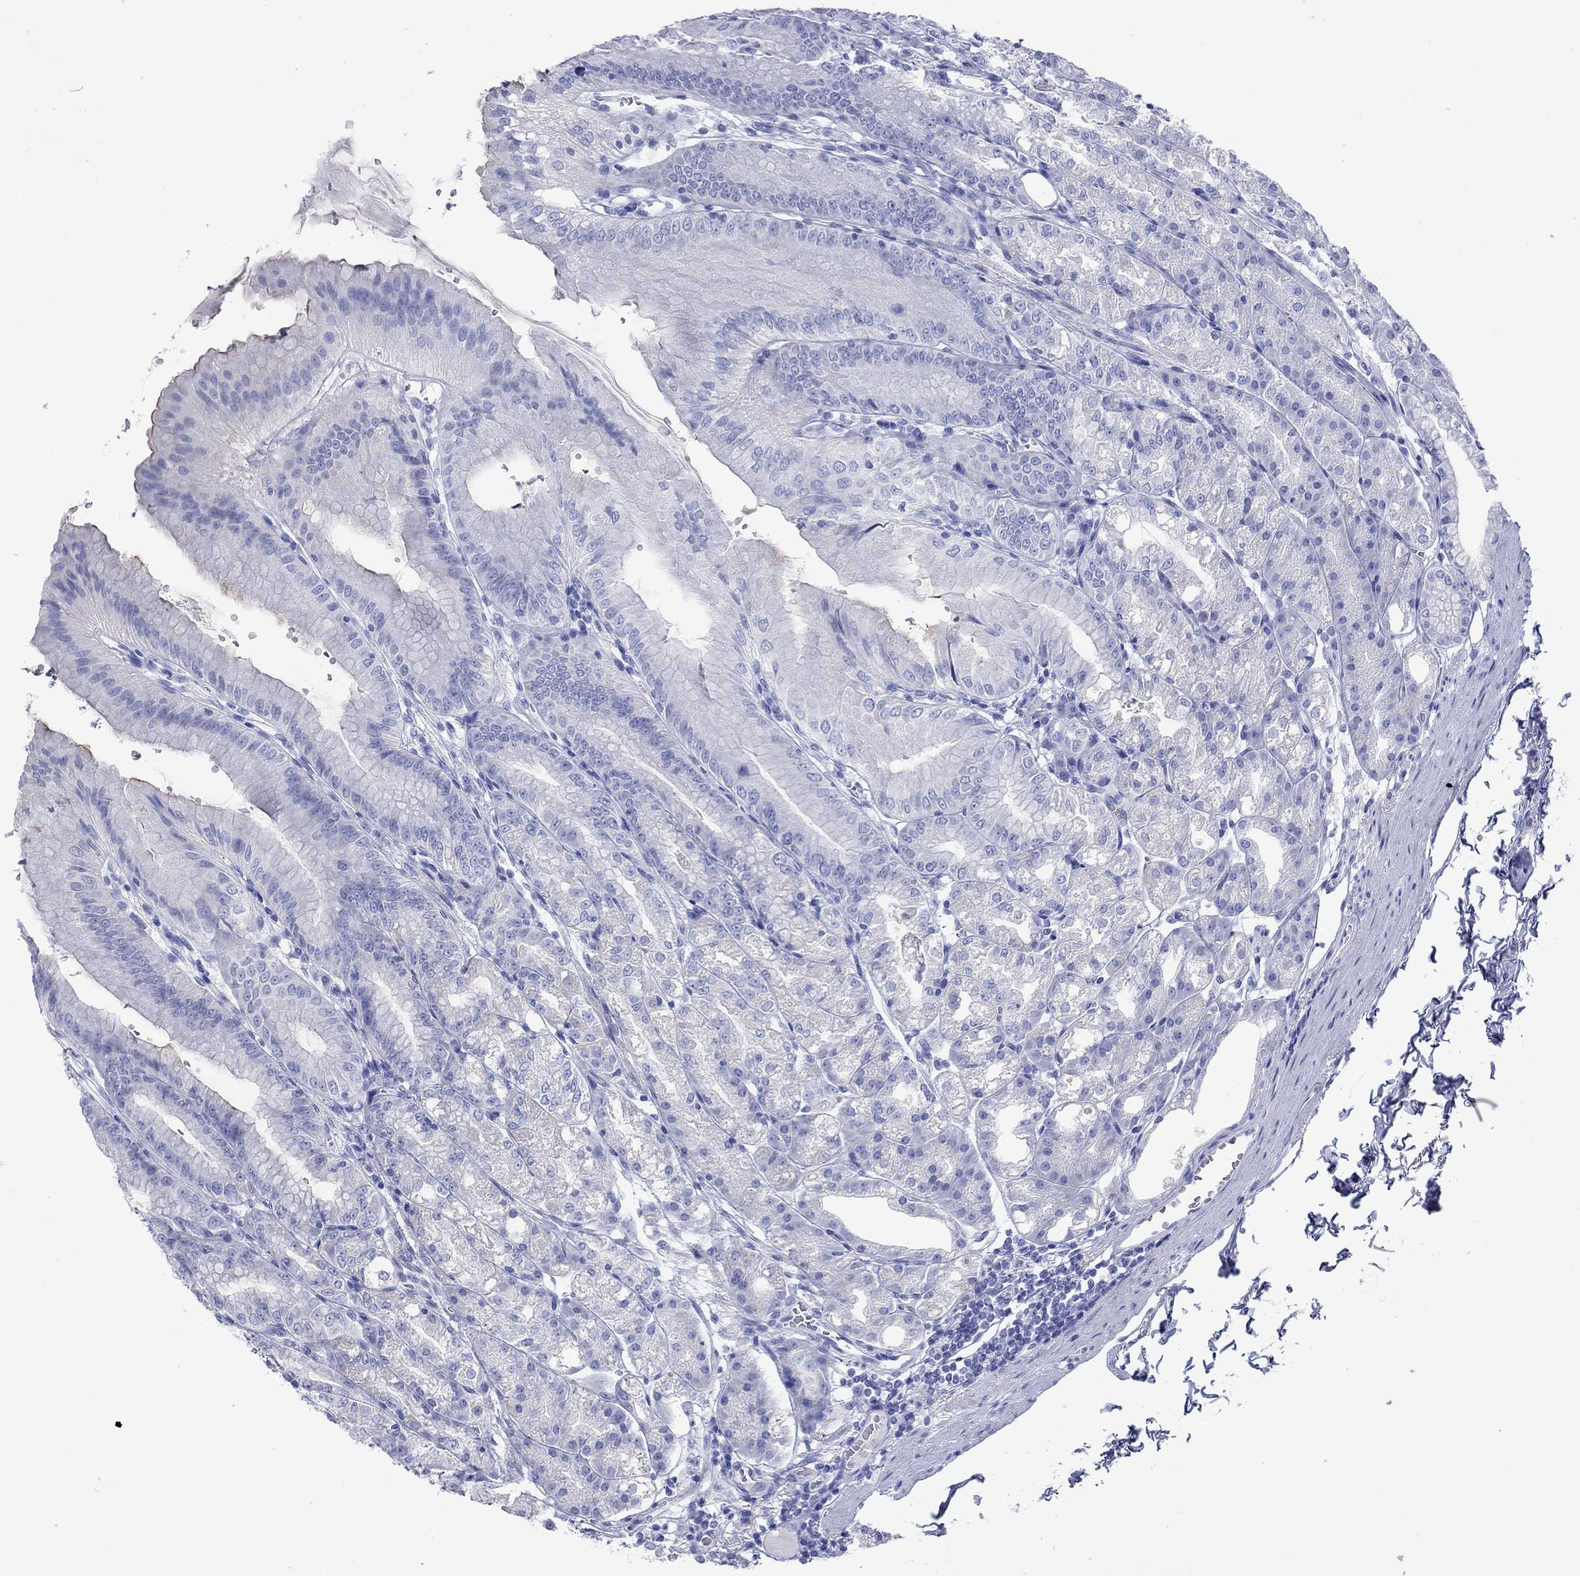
{"staining": {"intensity": "weak", "quantity": "<25%", "location": "cytoplasmic/membranous"}, "tissue": "stomach", "cell_type": "Glandular cells", "image_type": "normal", "snomed": [{"axis": "morphology", "description": "Normal tissue, NOS"}, {"axis": "topography", "description": "Stomach"}], "caption": "The IHC micrograph has no significant positivity in glandular cells of stomach. Brightfield microscopy of IHC stained with DAB (3,3'-diaminobenzidine) (brown) and hematoxylin (blue), captured at high magnification.", "gene": "MLANA", "patient": {"sex": "male", "age": 71}}